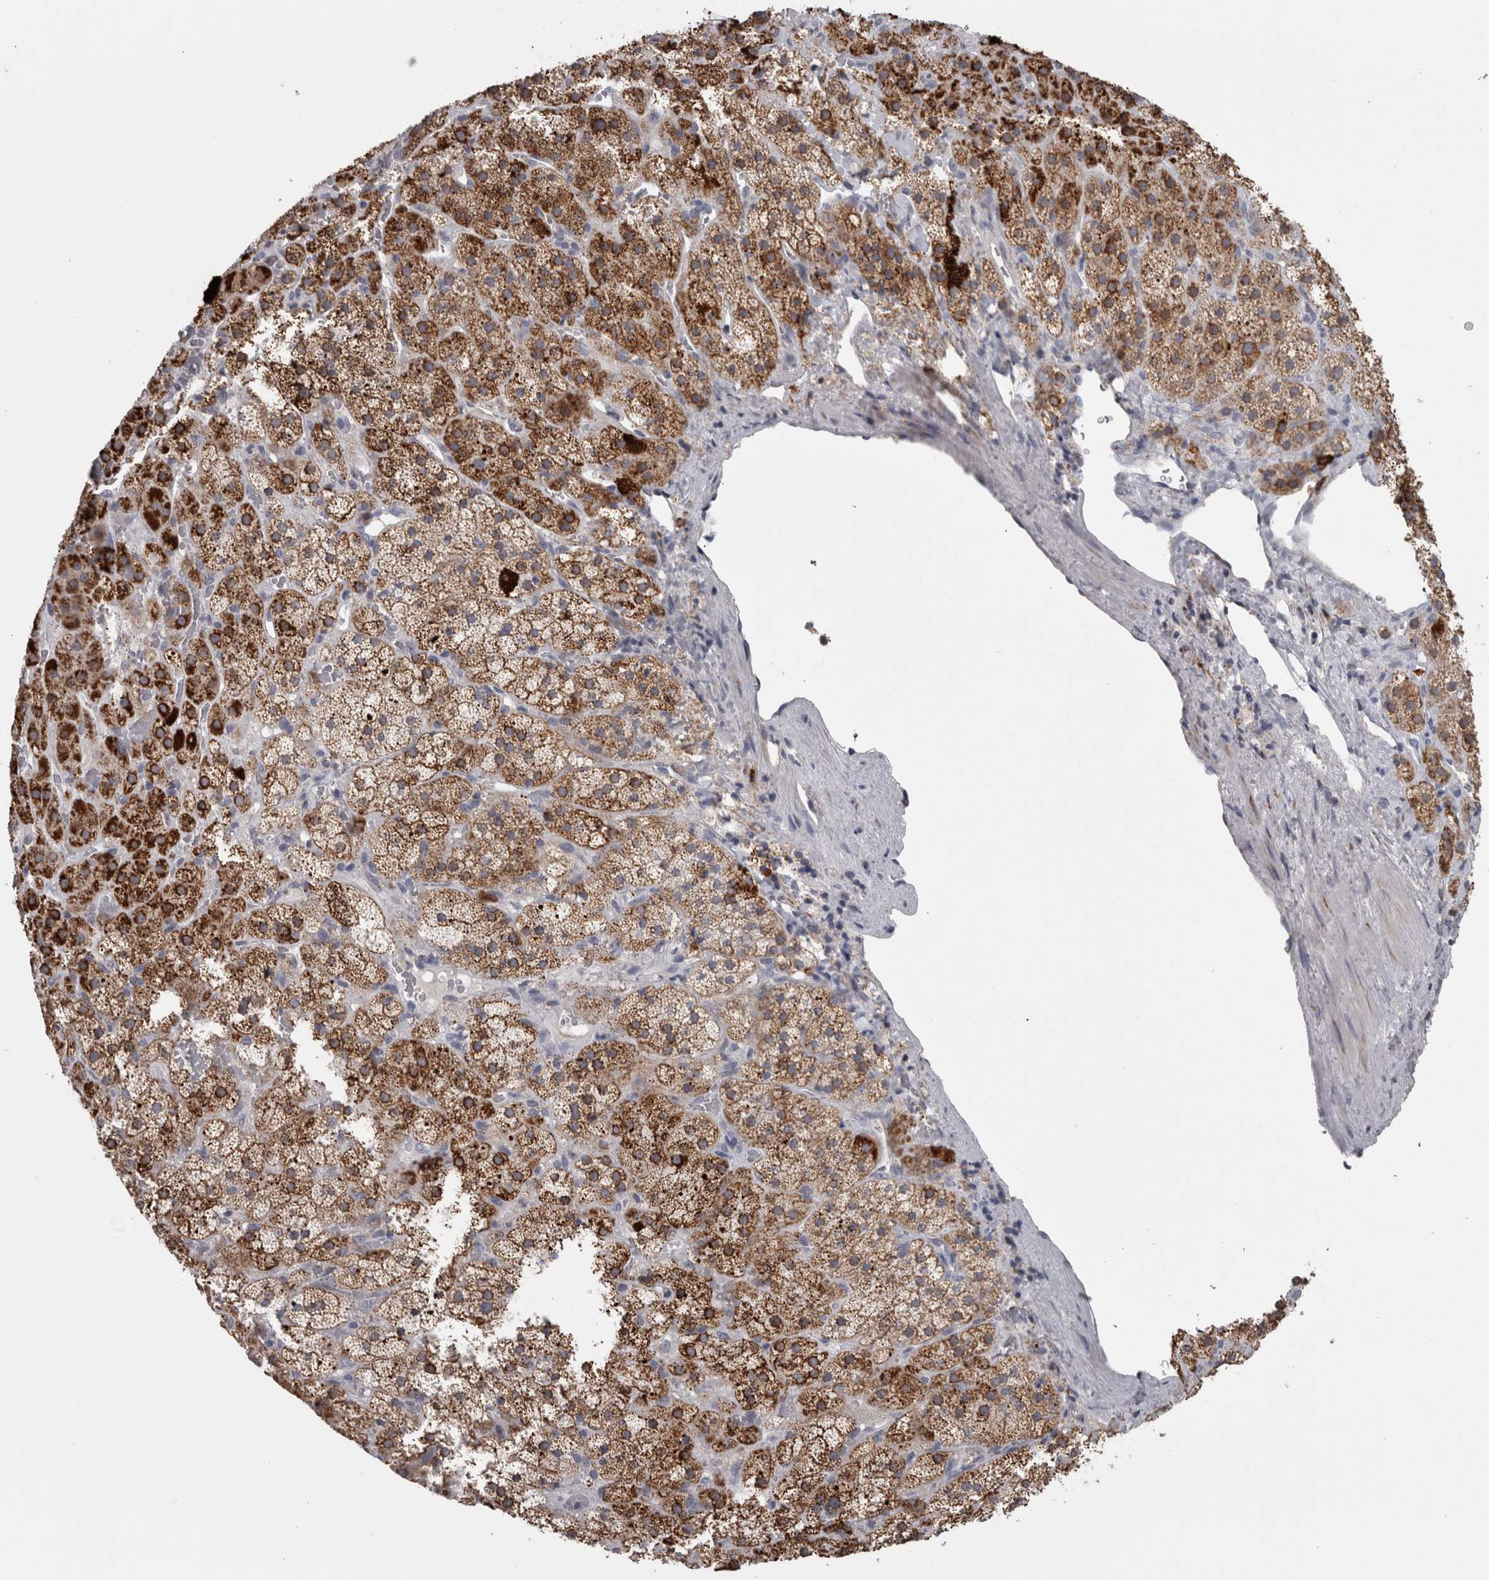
{"staining": {"intensity": "strong", "quantity": "25%-75%", "location": "cytoplasmic/membranous"}, "tissue": "adrenal gland", "cell_type": "Glandular cells", "image_type": "normal", "snomed": [{"axis": "morphology", "description": "Normal tissue, NOS"}, {"axis": "topography", "description": "Adrenal gland"}], "caption": "Adrenal gland stained with immunohistochemistry (IHC) demonstrates strong cytoplasmic/membranous staining in approximately 25%-75% of glandular cells.", "gene": "TCAP", "patient": {"sex": "male", "age": 57}}